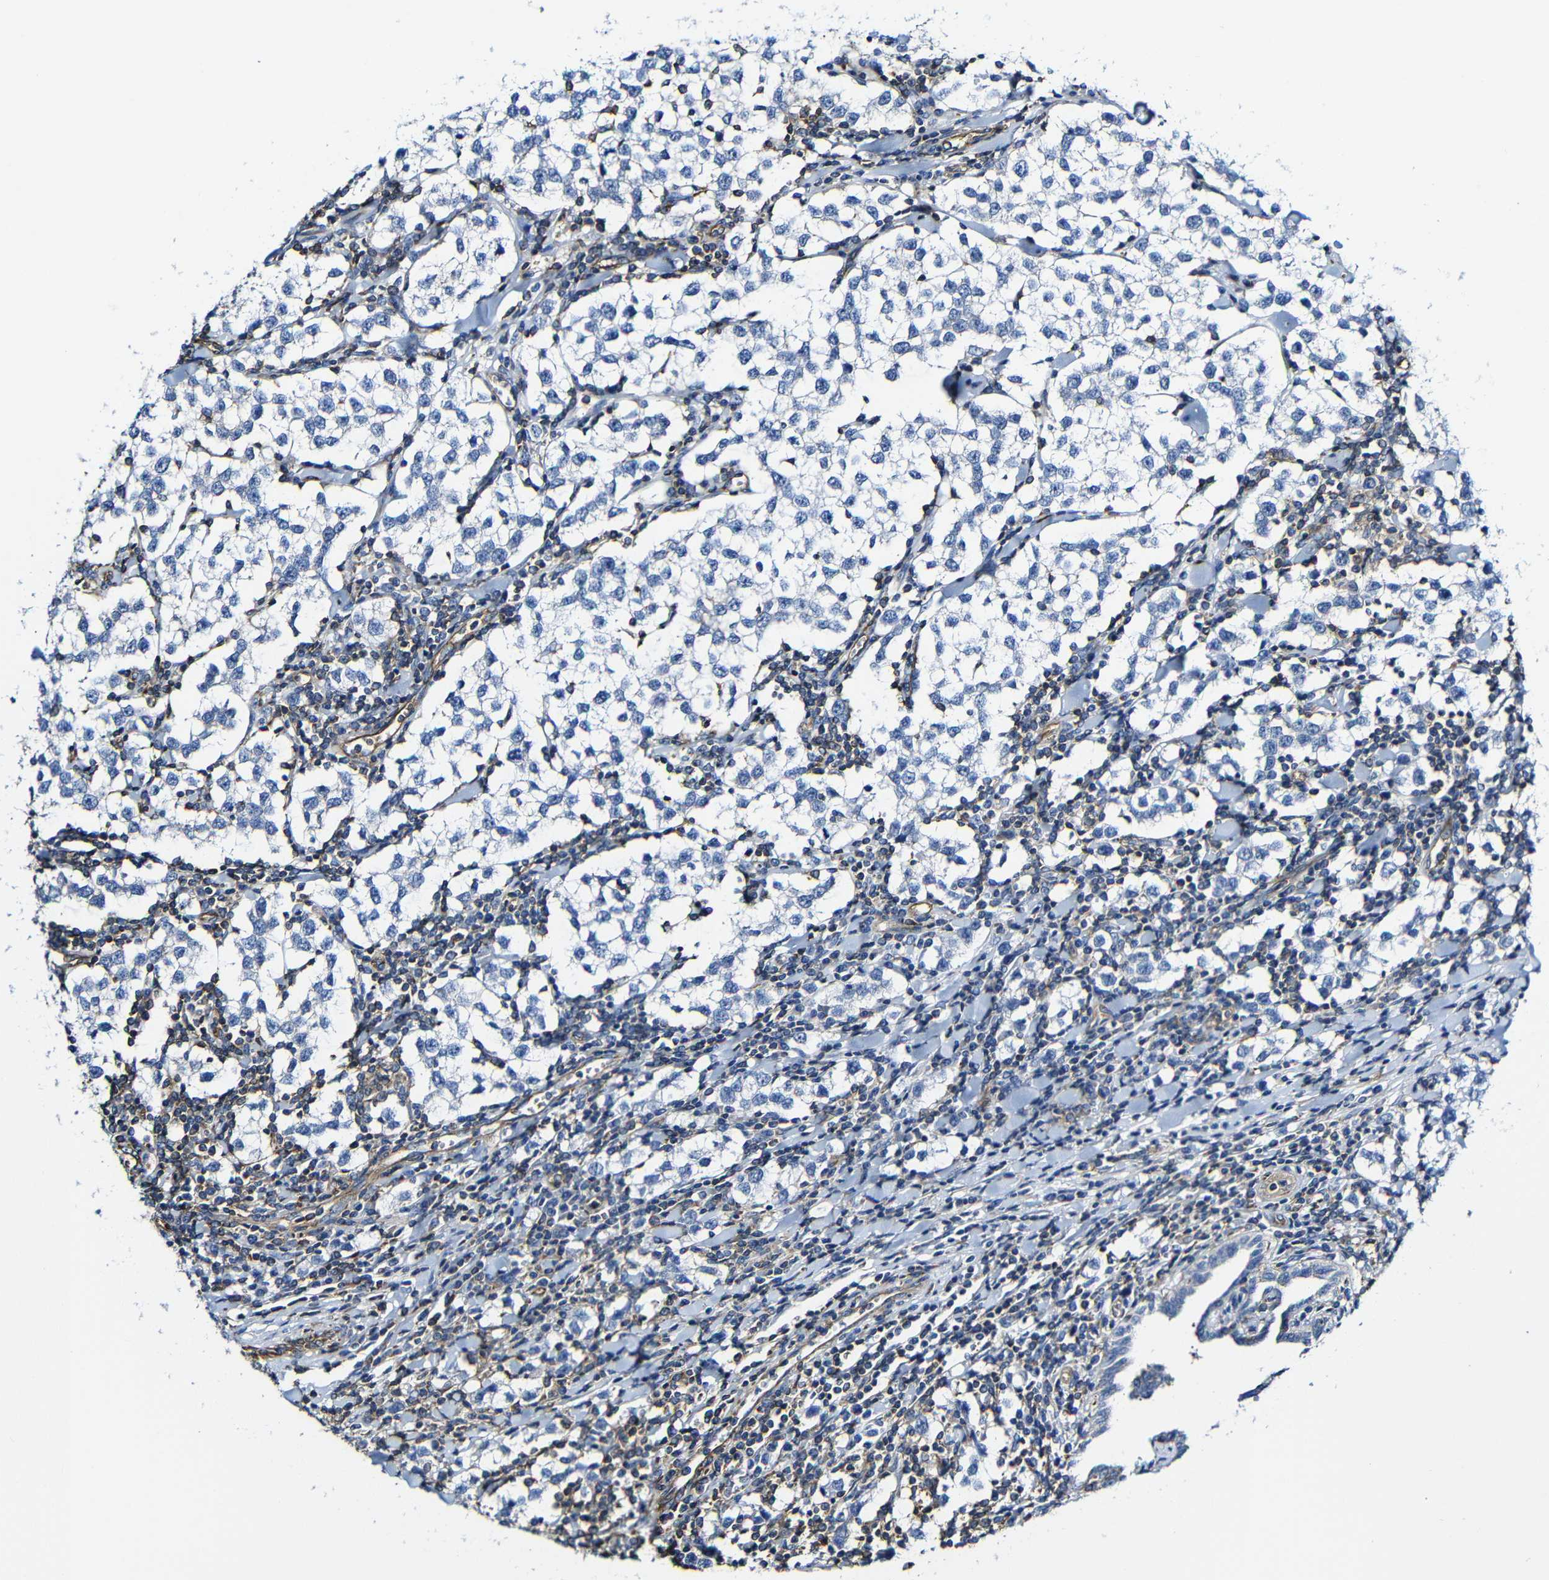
{"staining": {"intensity": "negative", "quantity": "none", "location": "none"}, "tissue": "testis cancer", "cell_type": "Tumor cells", "image_type": "cancer", "snomed": [{"axis": "morphology", "description": "Seminoma, NOS"}, {"axis": "morphology", "description": "Carcinoma, Embryonal, NOS"}, {"axis": "topography", "description": "Testis"}], "caption": "An immunohistochemistry micrograph of seminoma (testis) is shown. There is no staining in tumor cells of seminoma (testis). (DAB IHC visualized using brightfield microscopy, high magnification).", "gene": "MSN", "patient": {"sex": "male", "age": 36}}